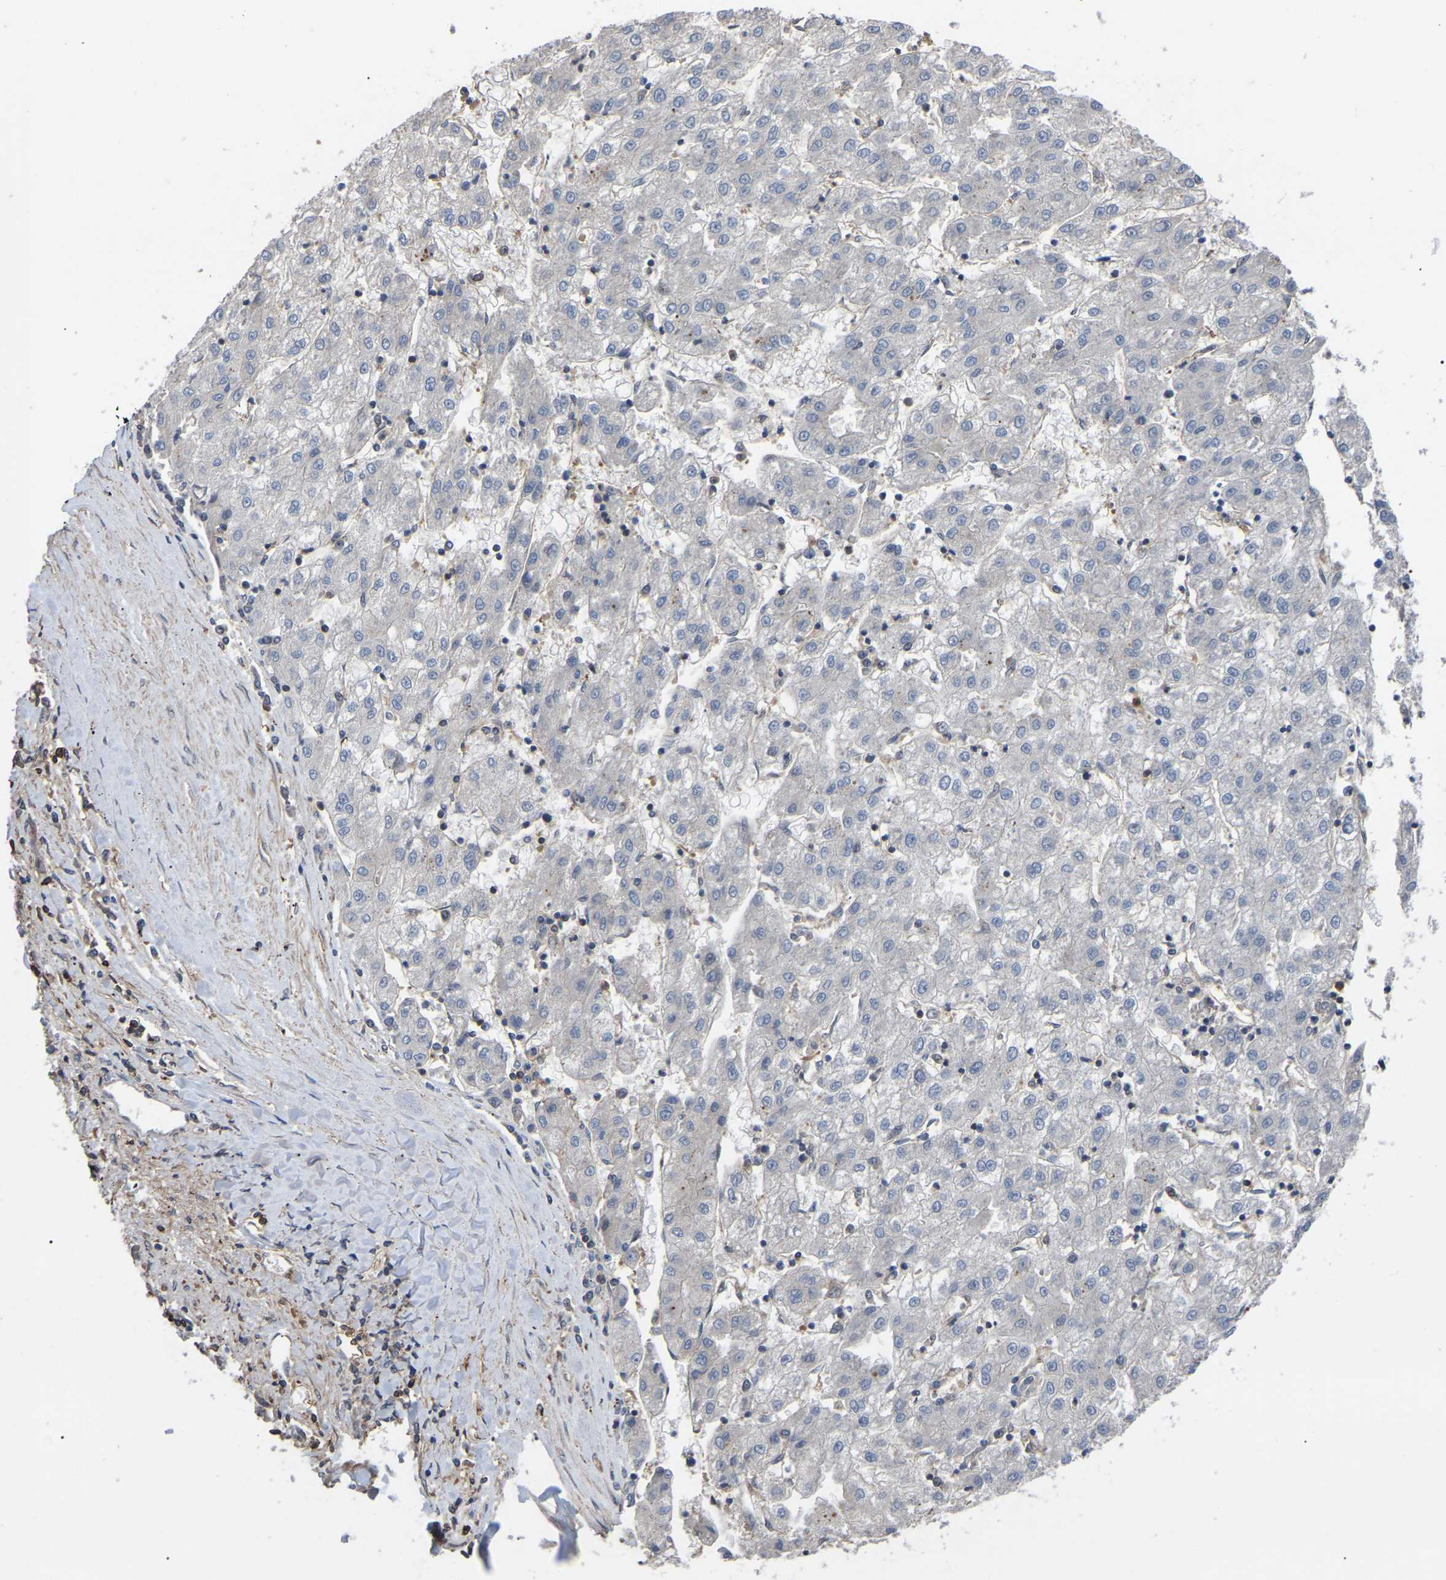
{"staining": {"intensity": "negative", "quantity": "none", "location": "none"}, "tissue": "liver cancer", "cell_type": "Tumor cells", "image_type": "cancer", "snomed": [{"axis": "morphology", "description": "Carcinoma, Hepatocellular, NOS"}, {"axis": "topography", "description": "Liver"}], "caption": "High power microscopy photomicrograph of an immunohistochemistry micrograph of liver hepatocellular carcinoma, revealing no significant expression in tumor cells. (Stains: DAB immunohistochemistry (IHC) with hematoxylin counter stain, Microscopy: brightfield microscopy at high magnification).", "gene": "CIT", "patient": {"sex": "male", "age": 72}}